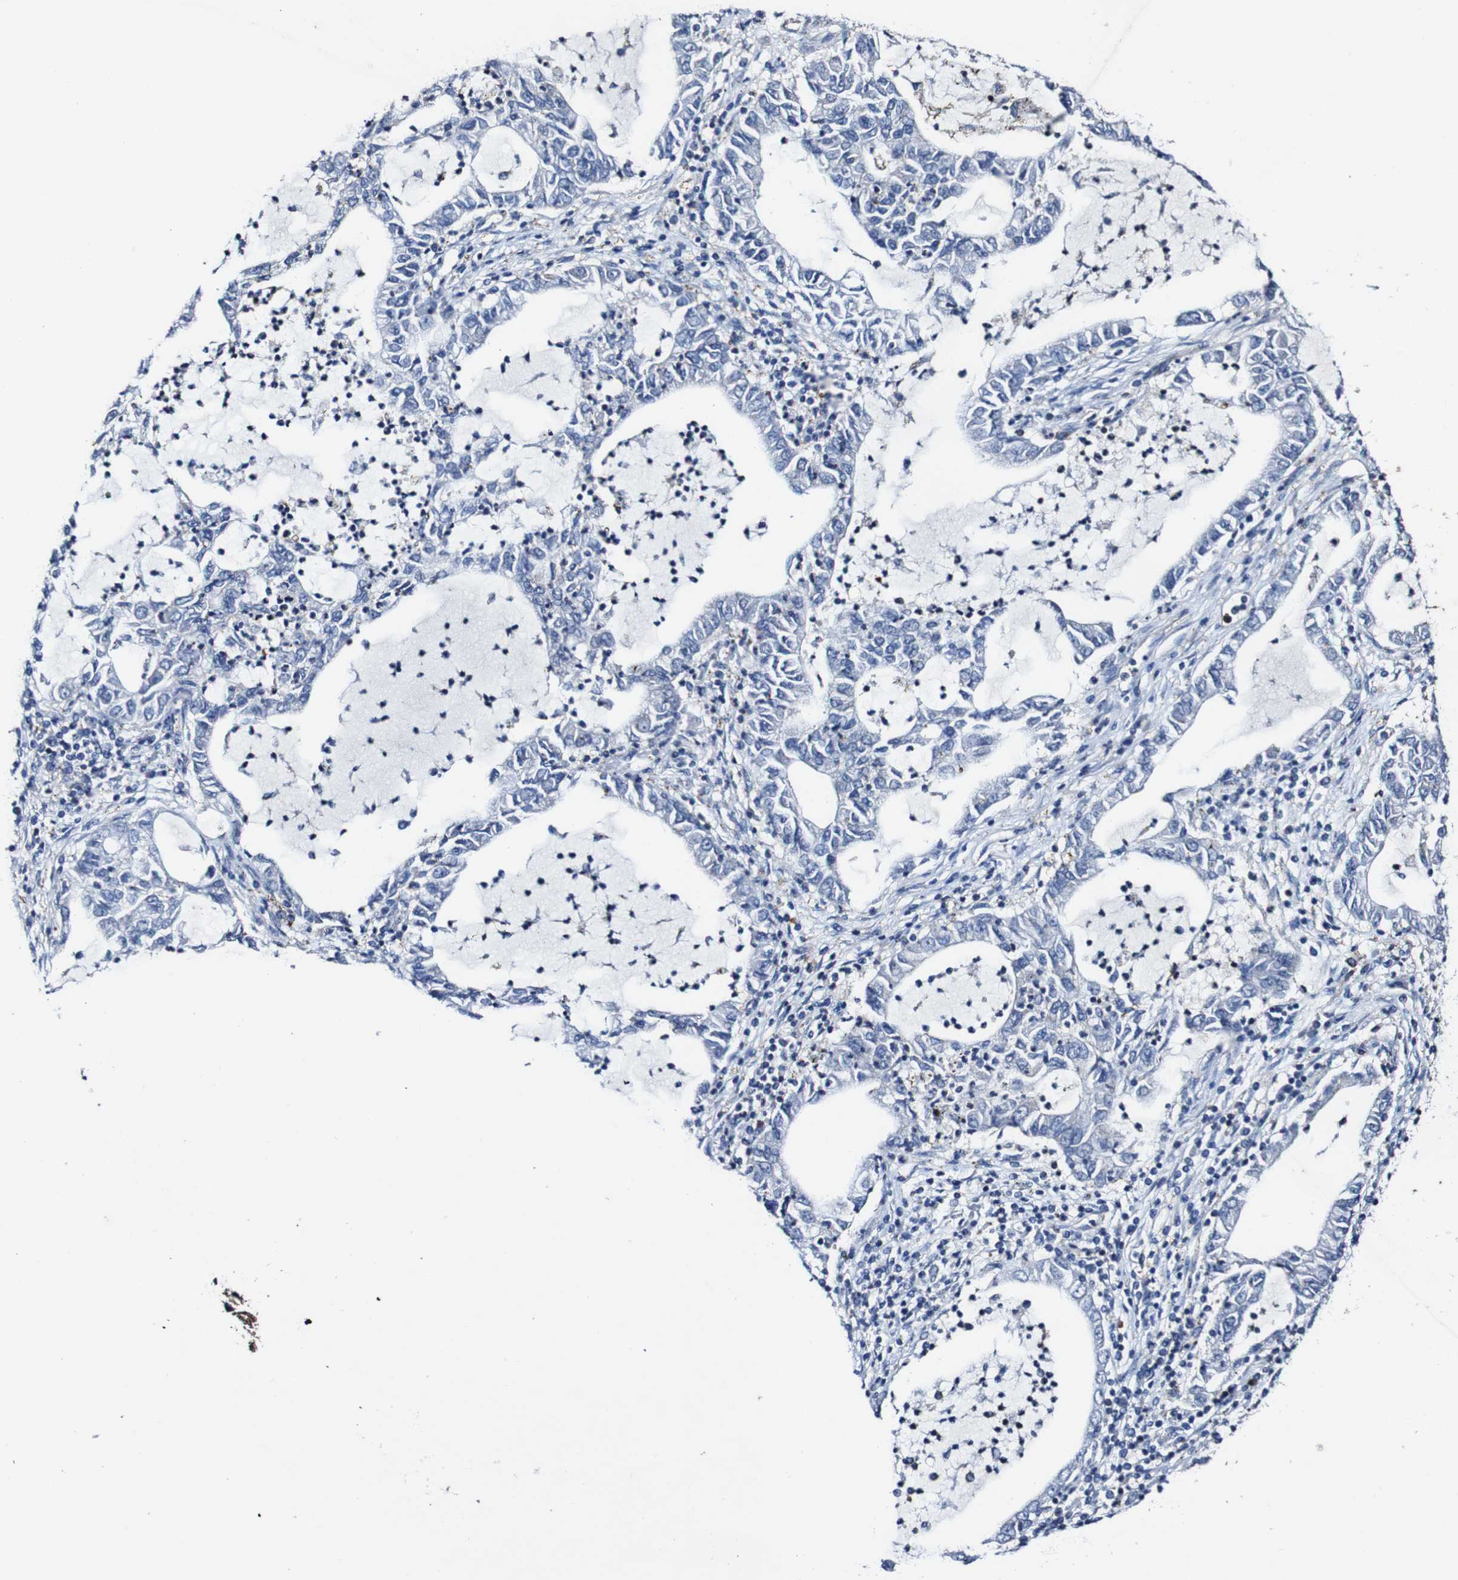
{"staining": {"intensity": "negative", "quantity": "none", "location": "none"}, "tissue": "lung cancer", "cell_type": "Tumor cells", "image_type": "cancer", "snomed": [{"axis": "morphology", "description": "Adenocarcinoma, NOS"}, {"axis": "topography", "description": "Lung"}], "caption": "Immunohistochemistry (IHC) photomicrograph of lung cancer stained for a protein (brown), which reveals no staining in tumor cells. Brightfield microscopy of immunohistochemistry (IHC) stained with DAB (3,3'-diaminobenzidine) (brown) and hematoxylin (blue), captured at high magnification.", "gene": "CSF1R", "patient": {"sex": "female", "age": 51}}